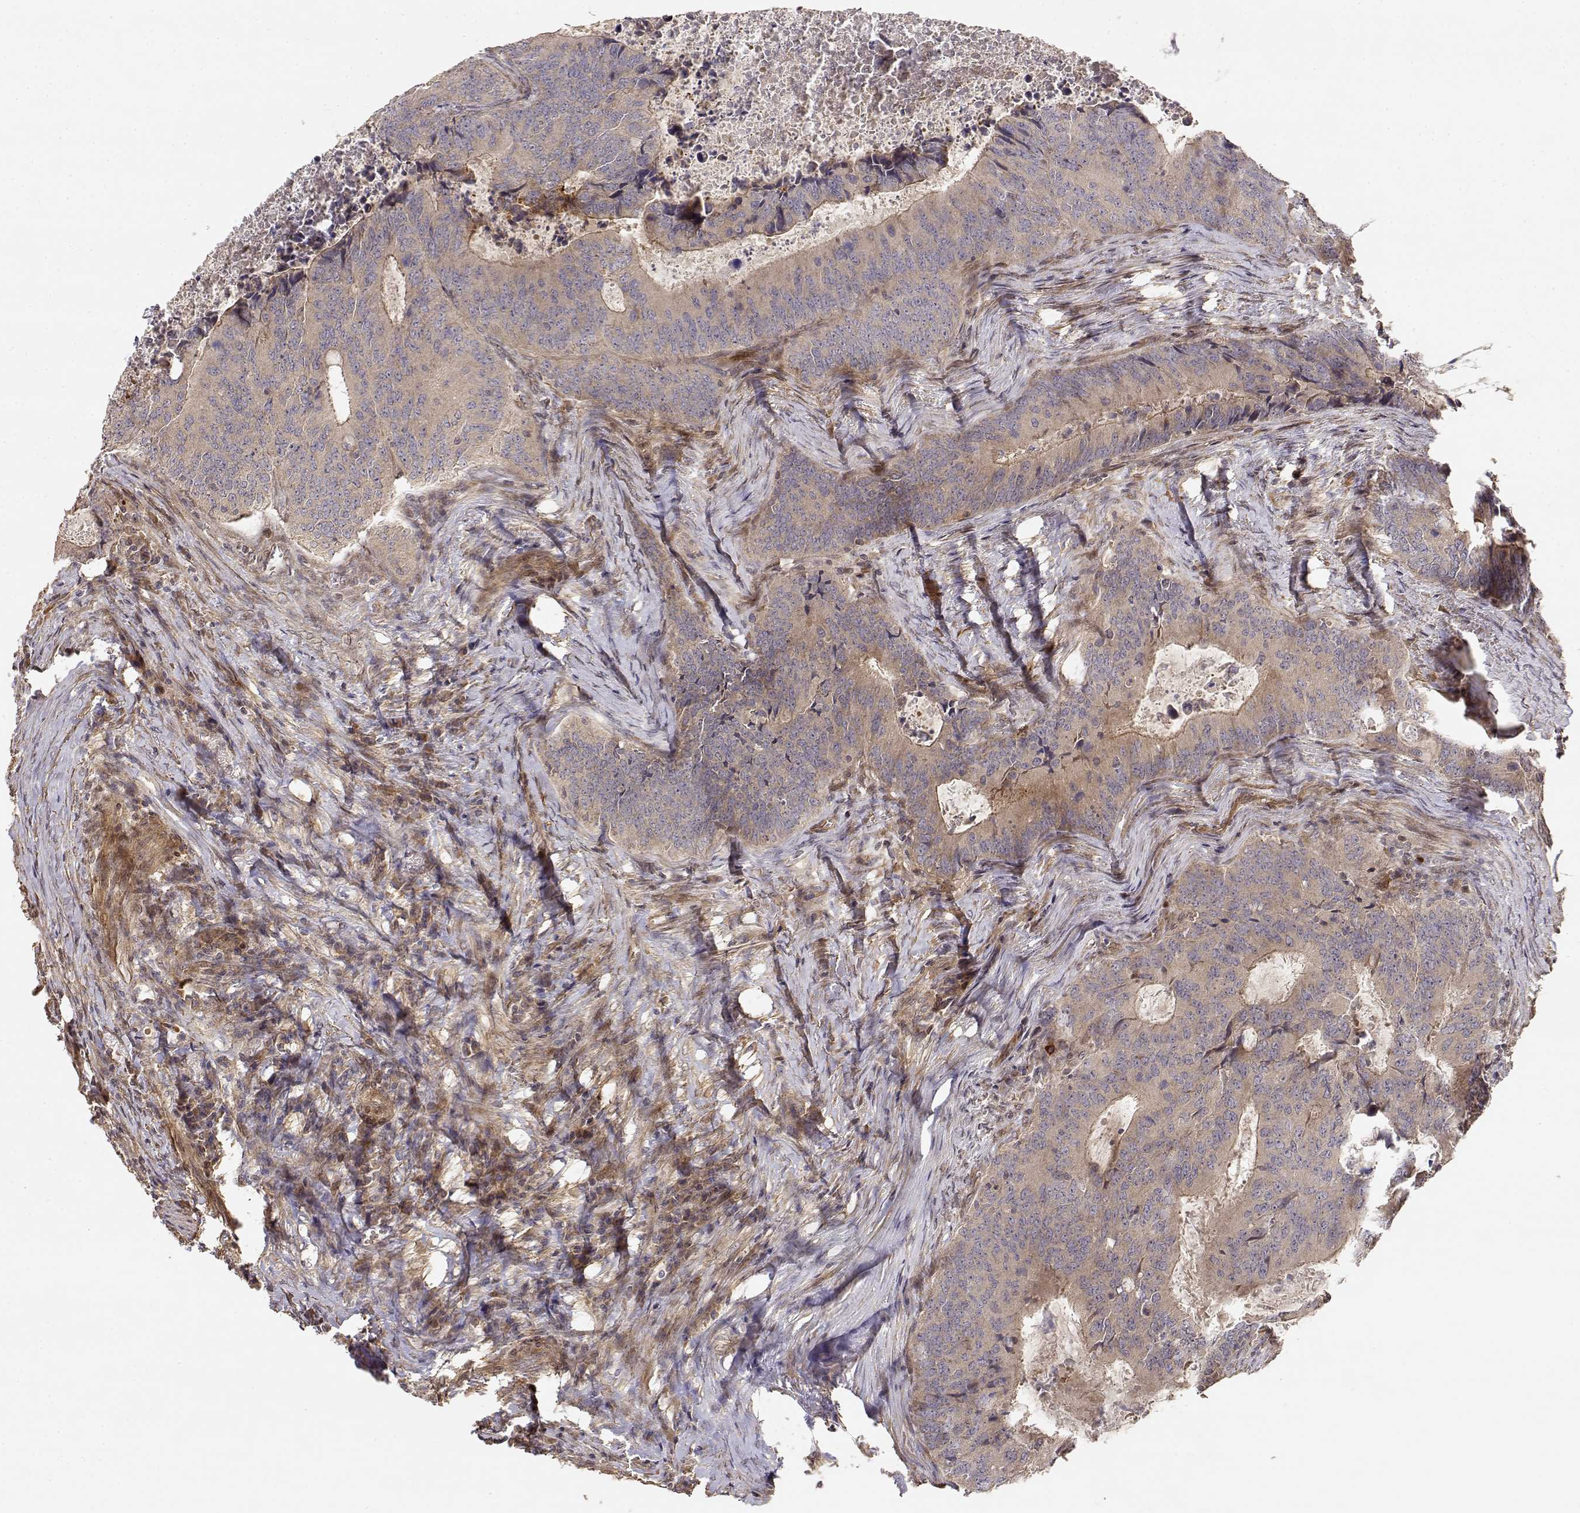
{"staining": {"intensity": "weak", "quantity": ">75%", "location": "cytoplasmic/membranous"}, "tissue": "colorectal cancer", "cell_type": "Tumor cells", "image_type": "cancer", "snomed": [{"axis": "morphology", "description": "Adenocarcinoma, NOS"}, {"axis": "topography", "description": "Colon"}], "caption": "Immunohistochemistry (DAB) staining of human colorectal adenocarcinoma demonstrates weak cytoplasmic/membranous protein positivity in about >75% of tumor cells.", "gene": "PICK1", "patient": {"sex": "male", "age": 67}}